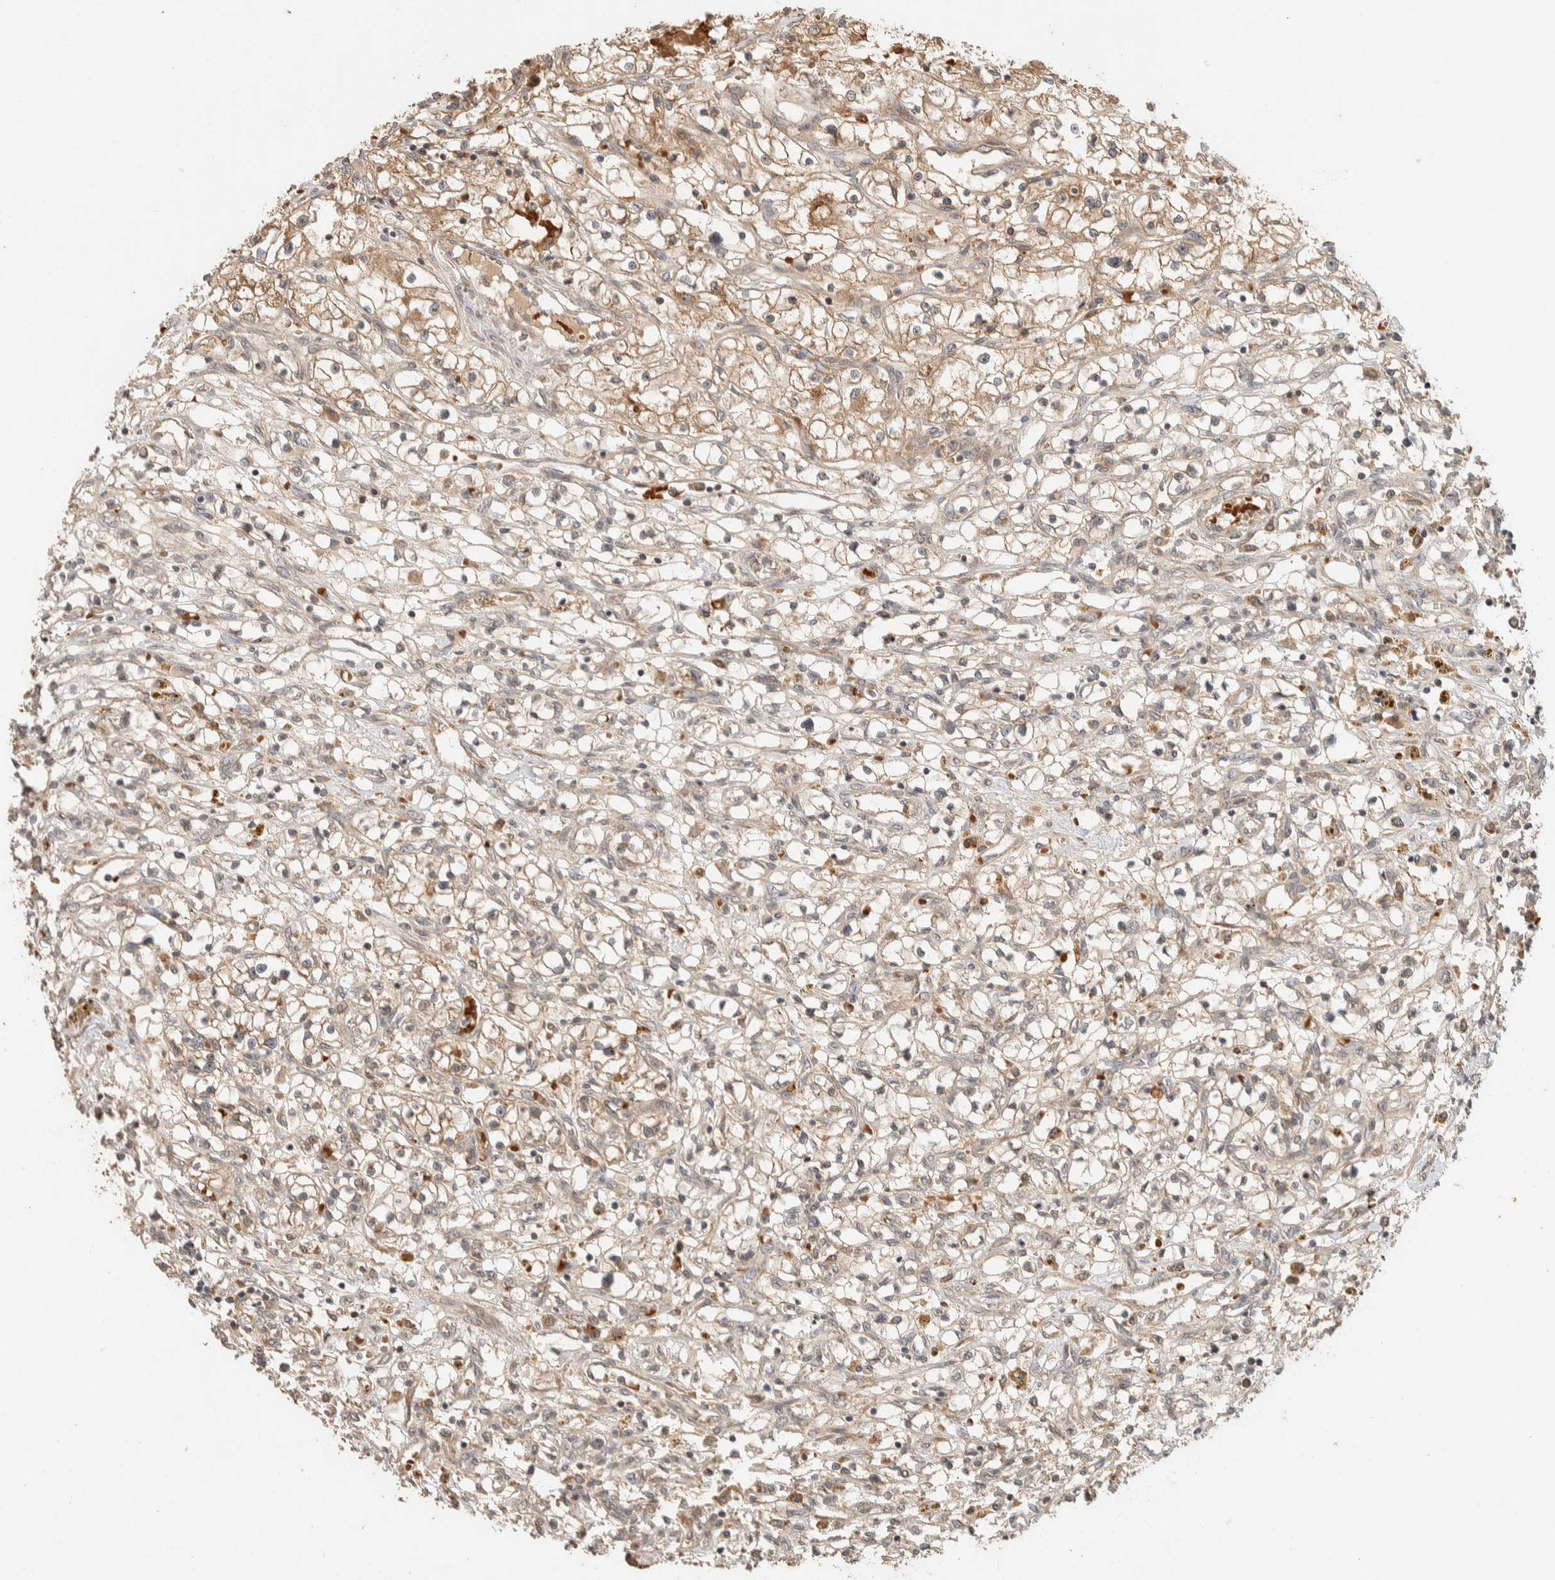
{"staining": {"intensity": "weak", "quantity": ">75%", "location": "cytoplasmic/membranous"}, "tissue": "renal cancer", "cell_type": "Tumor cells", "image_type": "cancer", "snomed": [{"axis": "morphology", "description": "Adenocarcinoma, NOS"}, {"axis": "topography", "description": "Kidney"}], "caption": "A brown stain shows weak cytoplasmic/membranous positivity of a protein in human renal adenocarcinoma tumor cells. (DAB (3,3'-diaminobenzidine) IHC, brown staining for protein, blue staining for nuclei).", "gene": "ZBTB2", "patient": {"sex": "male", "age": 68}}